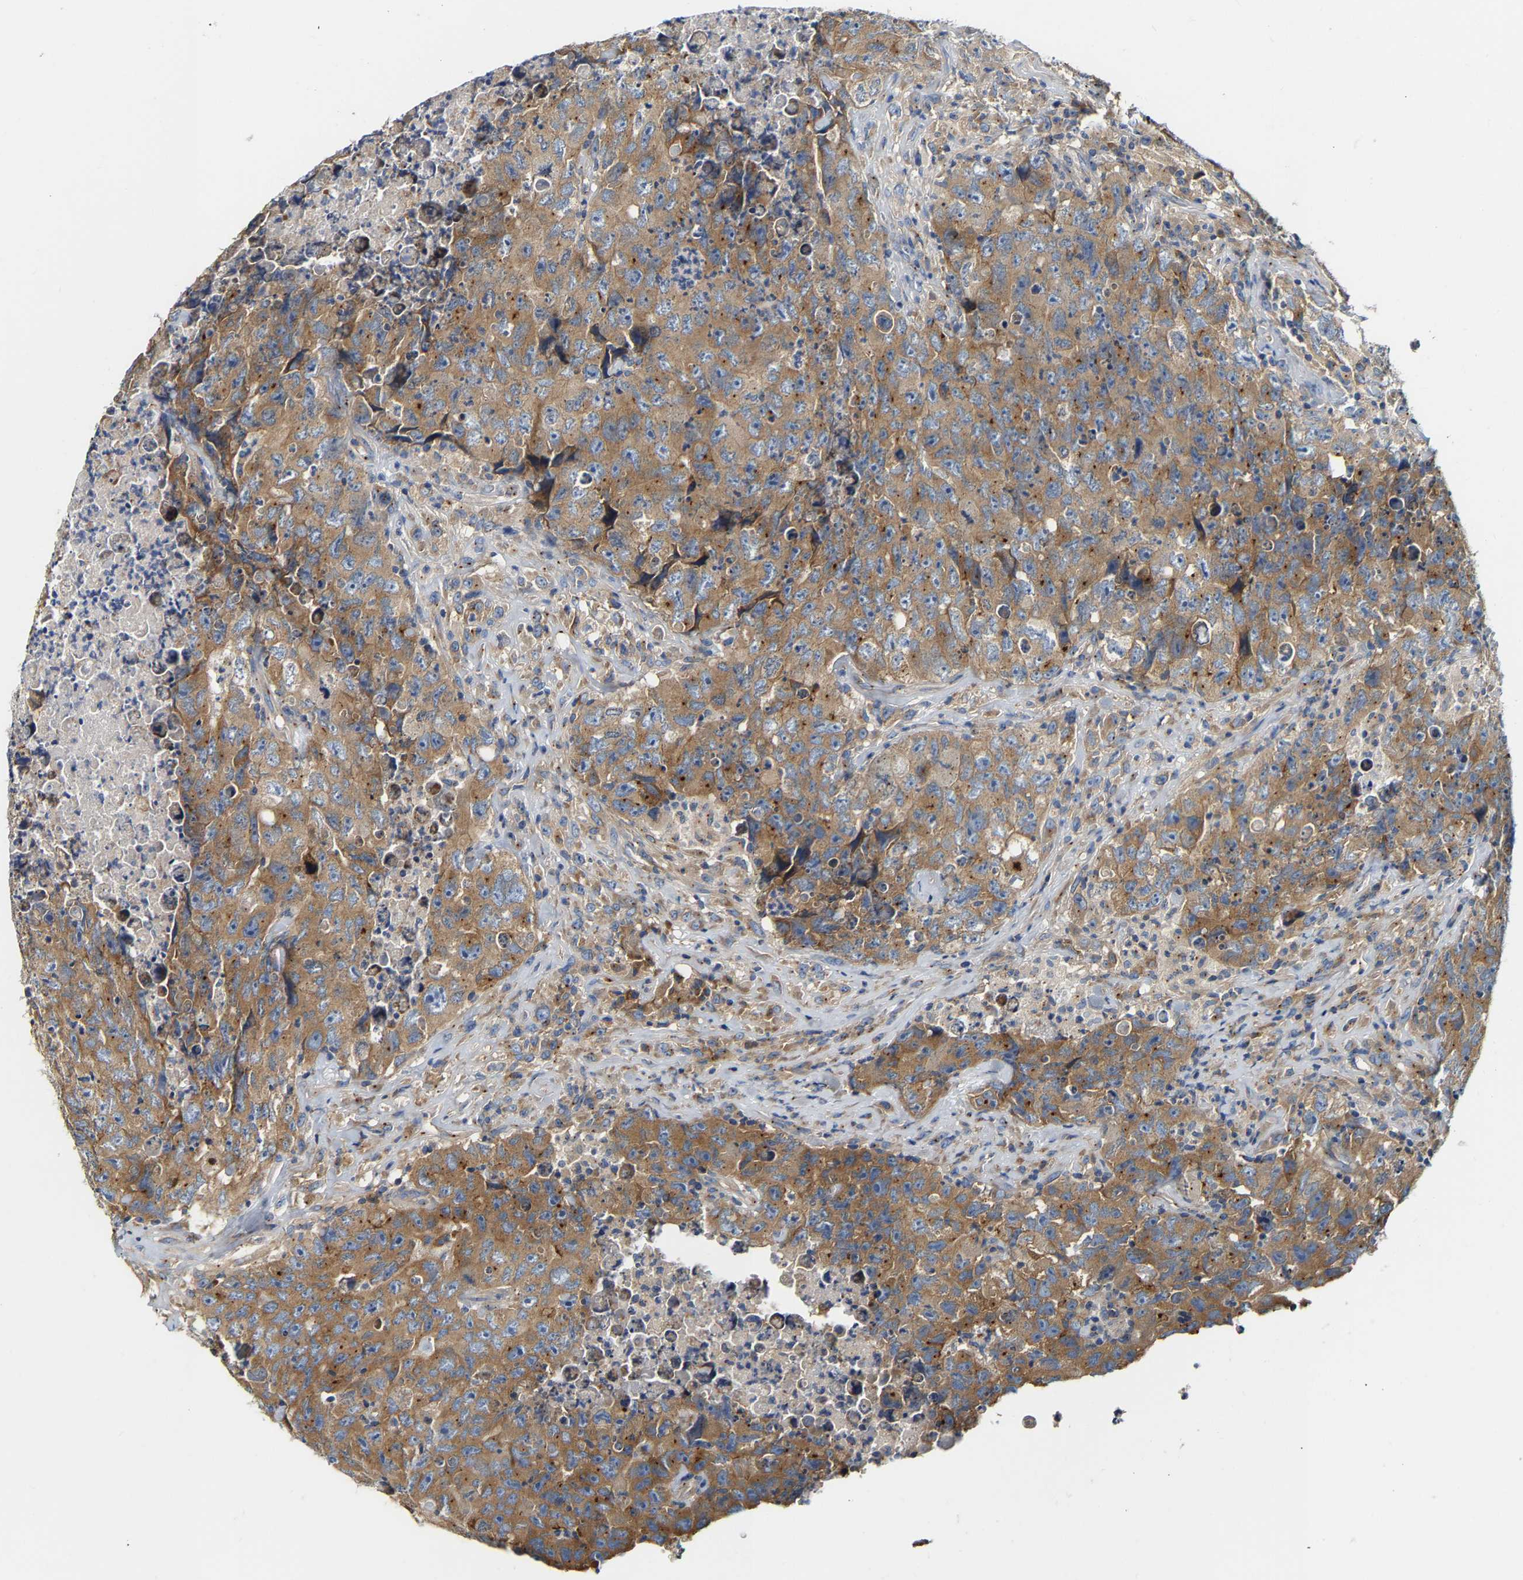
{"staining": {"intensity": "moderate", "quantity": ">75%", "location": "cytoplasmic/membranous"}, "tissue": "testis cancer", "cell_type": "Tumor cells", "image_type": "cancer", "snomed": [{"axis": "morphology", "description": "Carcinoma, Embryonal, NOS"}, {"axis": "topography", "description": "Testis"}], "caption": "The histopathology image shows immunohistochemical staining of testis cancer (embryonal carcinoma). There is moderate cytoplasmic/membranous positivity is present in about >75% of tumor cells.", "gene": "PCNT", "patient": {"sex": "male", "age": 32}}